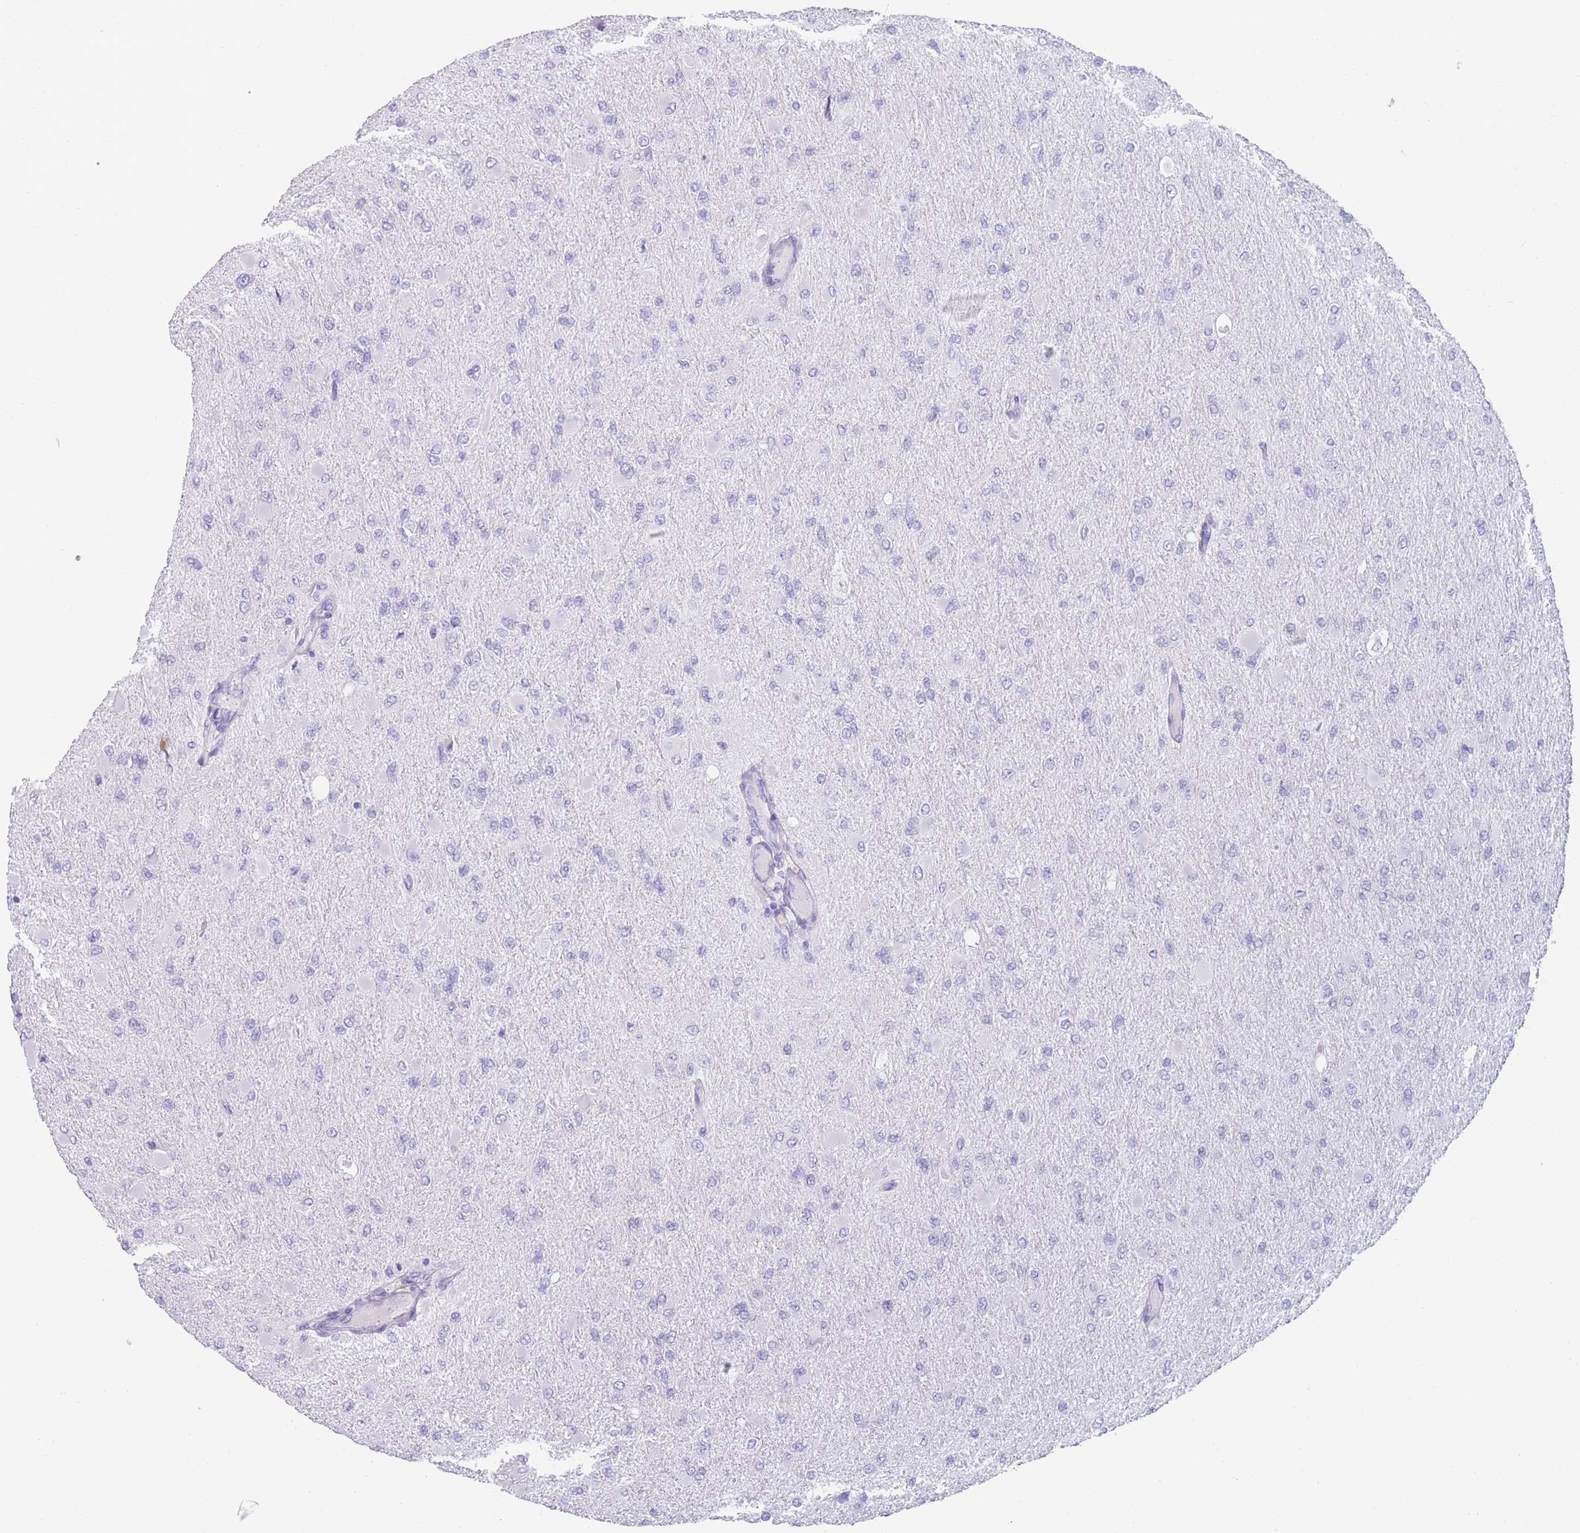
{"staining": {"intensity": "negative", "quantity": "none", "location": "none"}, "tissue": "glioma", "cell_type": "Tumor cells", "image_type": "cancer", "snomed": [{"axis": "morphology", "description": "Glioma, malignant, High grade"}, {"axis": "topography", "description": "Cerebral cortex"}], "caption": "A histopathology image of high-grade glioma (malignant) stained for a protein exhibits no brown staining in tumor cells.", "gene": "COL27A1", "patient": {"sex": "female", "age": 36}}